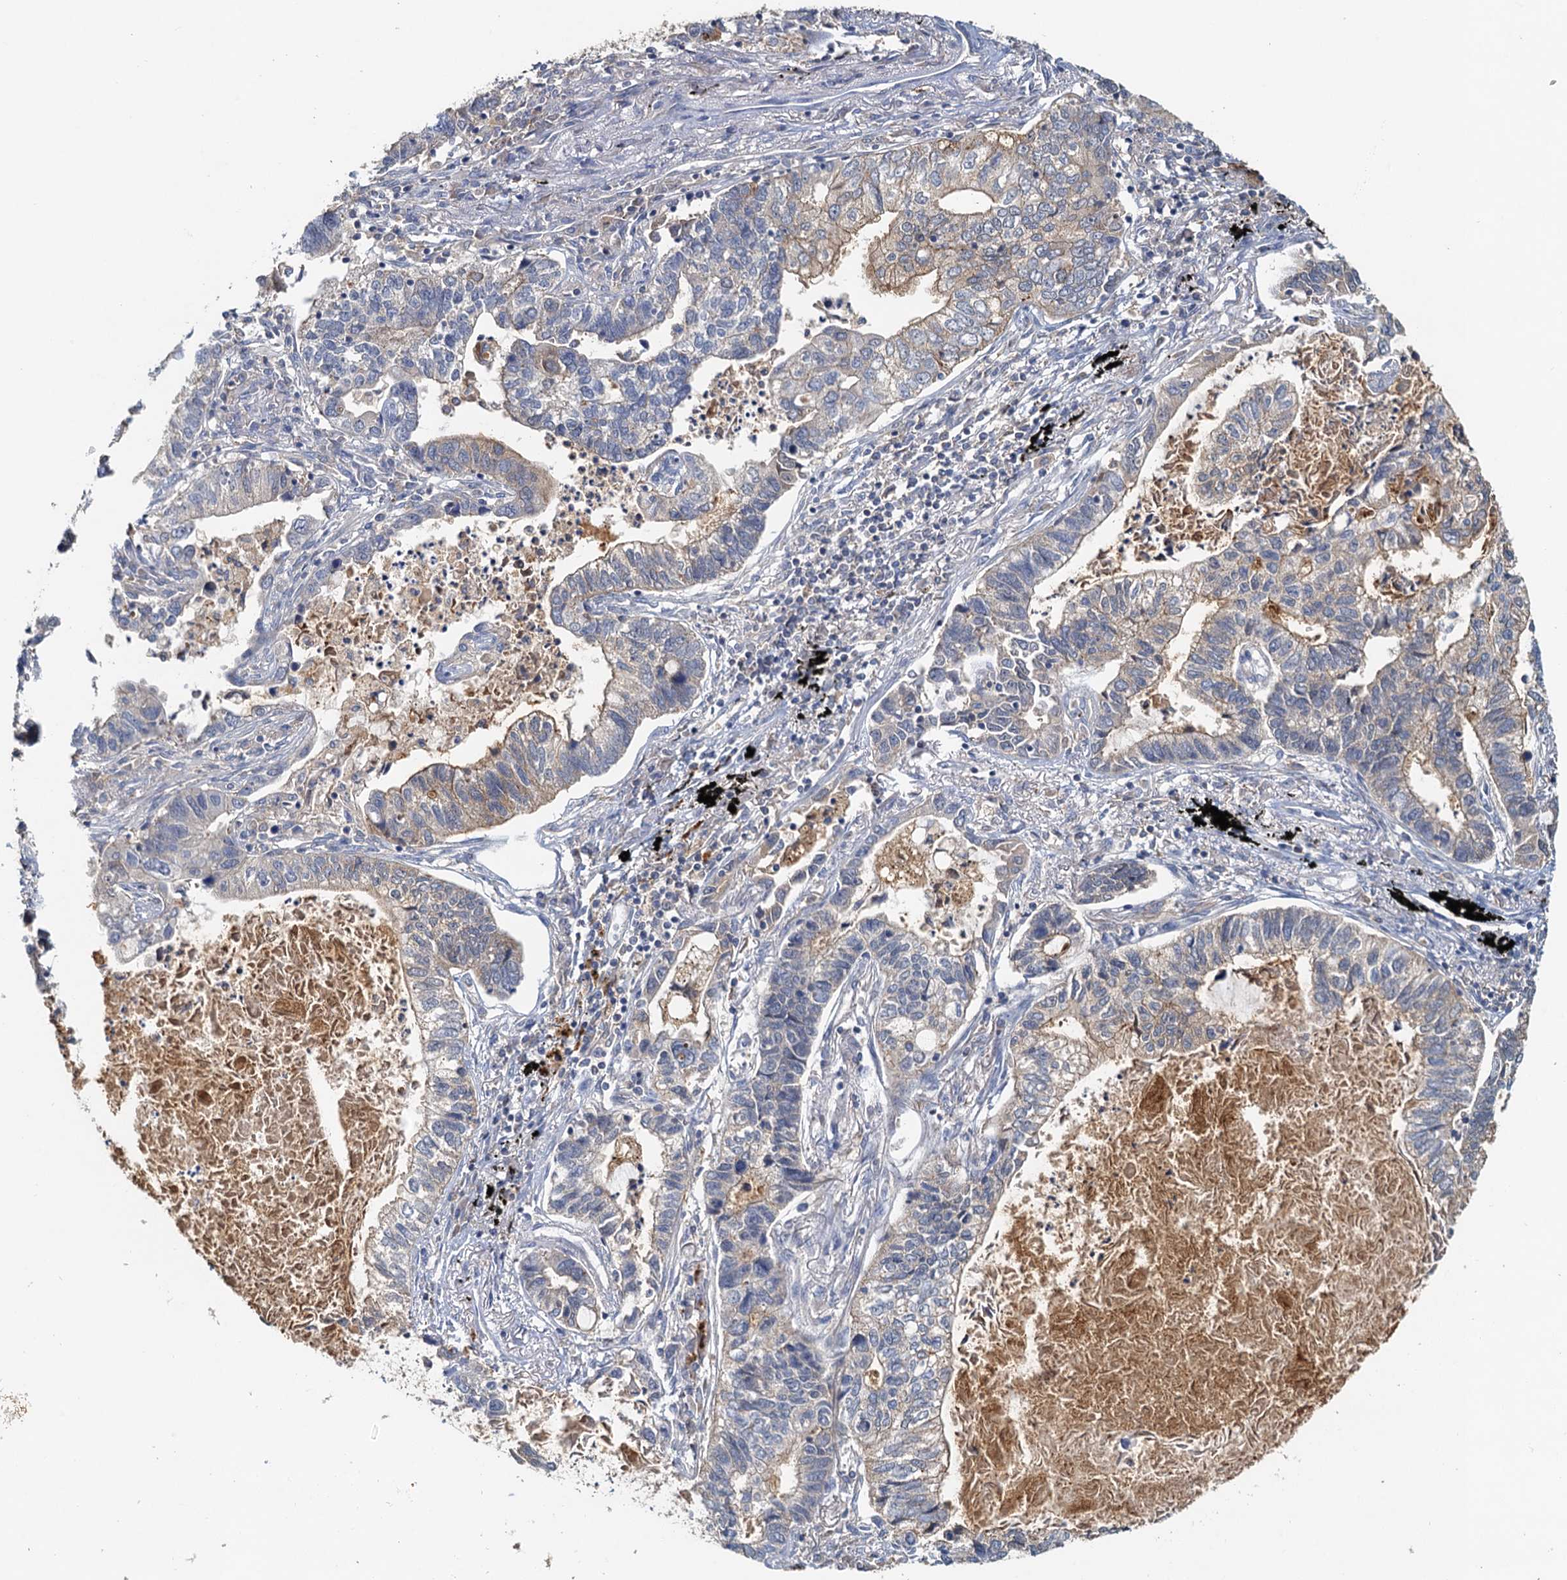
{"staining": {"intensity": "weak", "quantity": "<25%", "location": "cytoplasmic/membranous"}, "tissue": "lung cancer", "cell_type": "Tumor cells", "image_type": "cancer", "snomed": [{"axis": "morphology", "description": "Adenocarcinoma, NOS"}, {"axis": "topography", "description": "Lung"}], "caption": "IHC of human lung cancer (adenocarcinoma) displays no positivity in tumor cells. The staining was performed using DAB to visualize the protein expression in brown, while the nuclei were stained in blue with hematoxylin (Magnification: 20x).", "gene": "TOLLIP", "patient": {"sex": "male", "age": 67}}